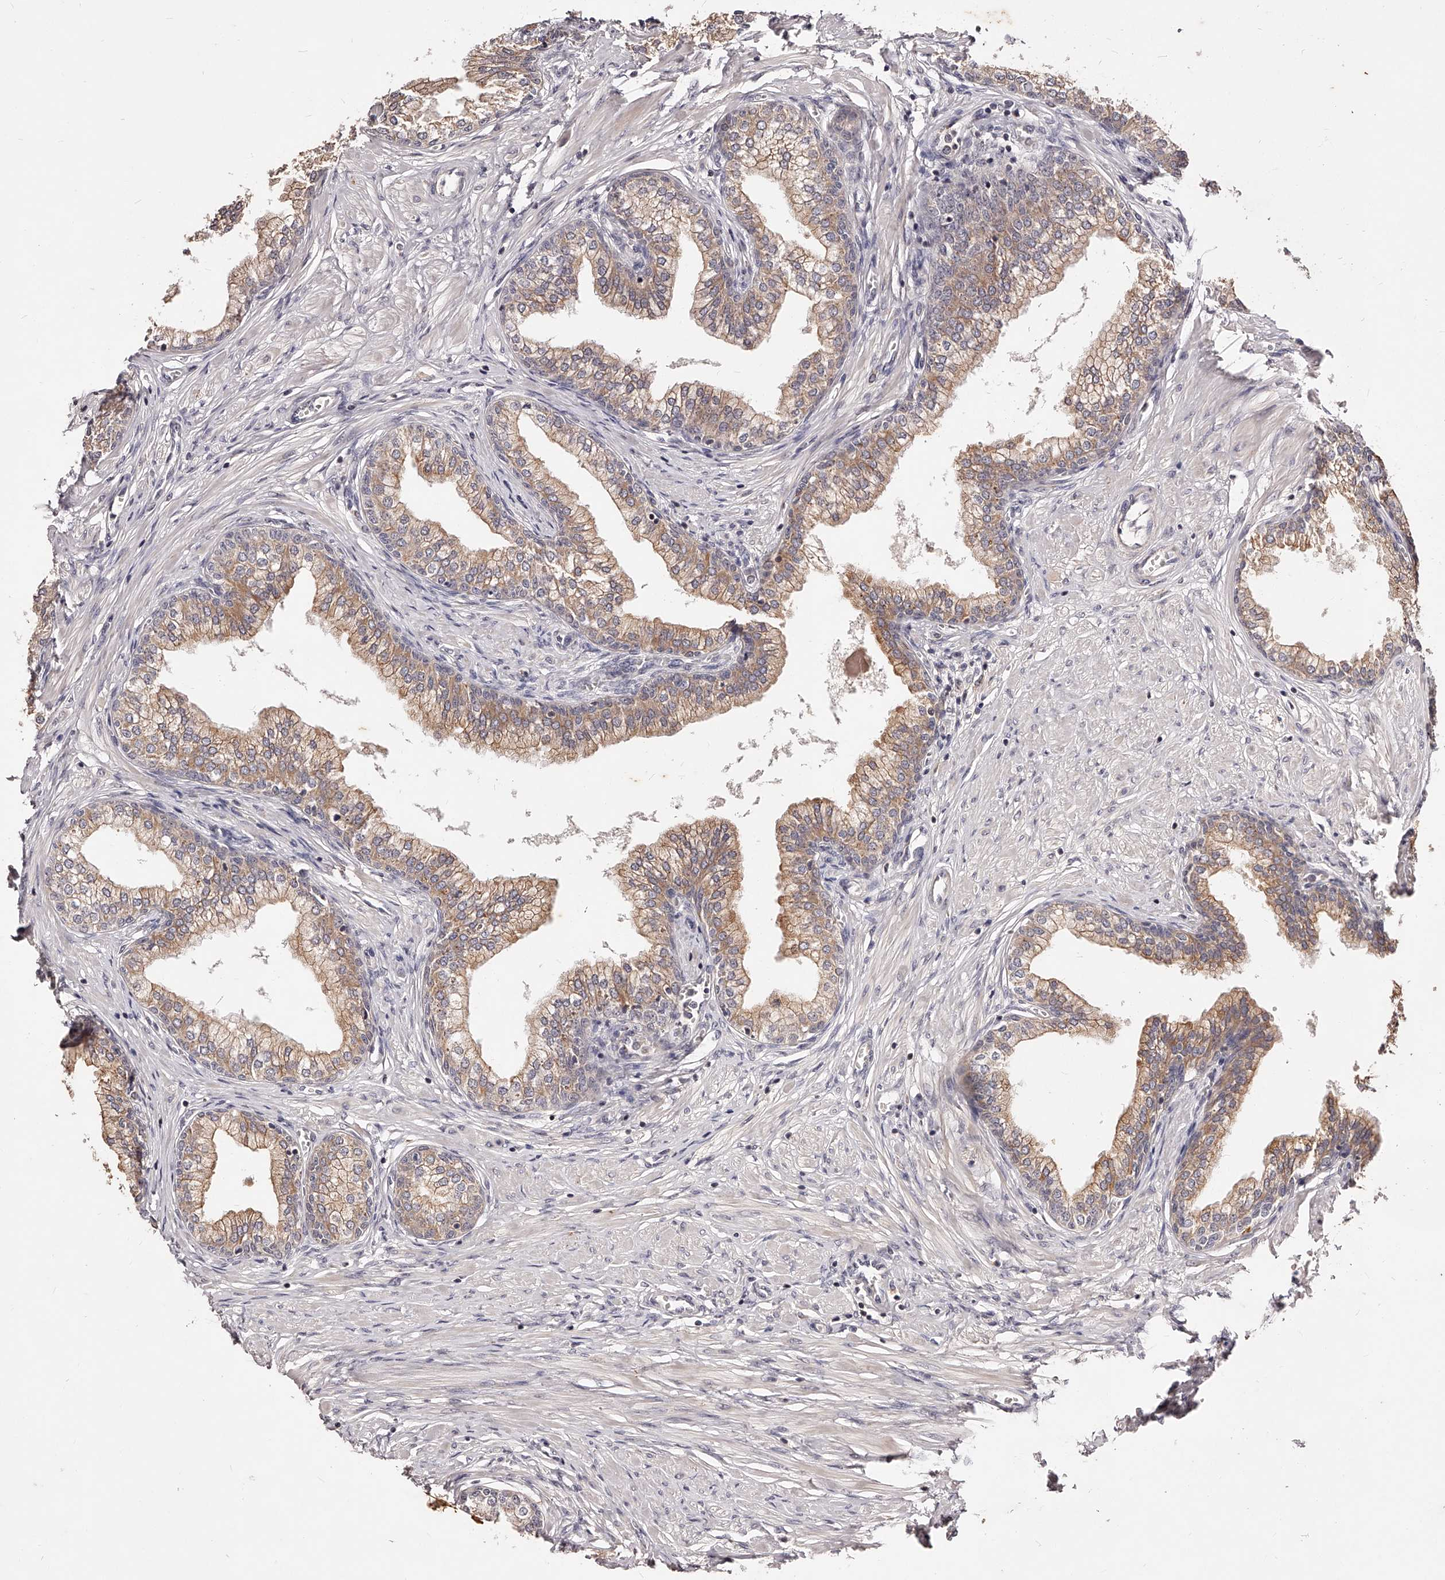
{"staining": {"intensity": "moderate", "quantity": ">75%", "location": "cytoplasmic/membranous"}, "tissue": "prostate", "cell_type": "Glandular cells", "image_type": "normal", "snomed": [{"axis": "morphology", "description": "Normal tissue, NOS"}, {"axis": "morphology", "description": "Urothelial carcinoma, Low grade"}, {"axis": "topography", "description": "Urinary bladder"}, {"axis": "topography", "description": "Prostate"}], "caption": "Immunohistochemistry photomicrograph of benign prostate stained for a protein (brown), which shows medium levels of moderate cytoplasmic/membranous expression in about >75% of glandular cells.", "gene": "PHACTR1", "patient": {"sex": "male", "age": 60}}